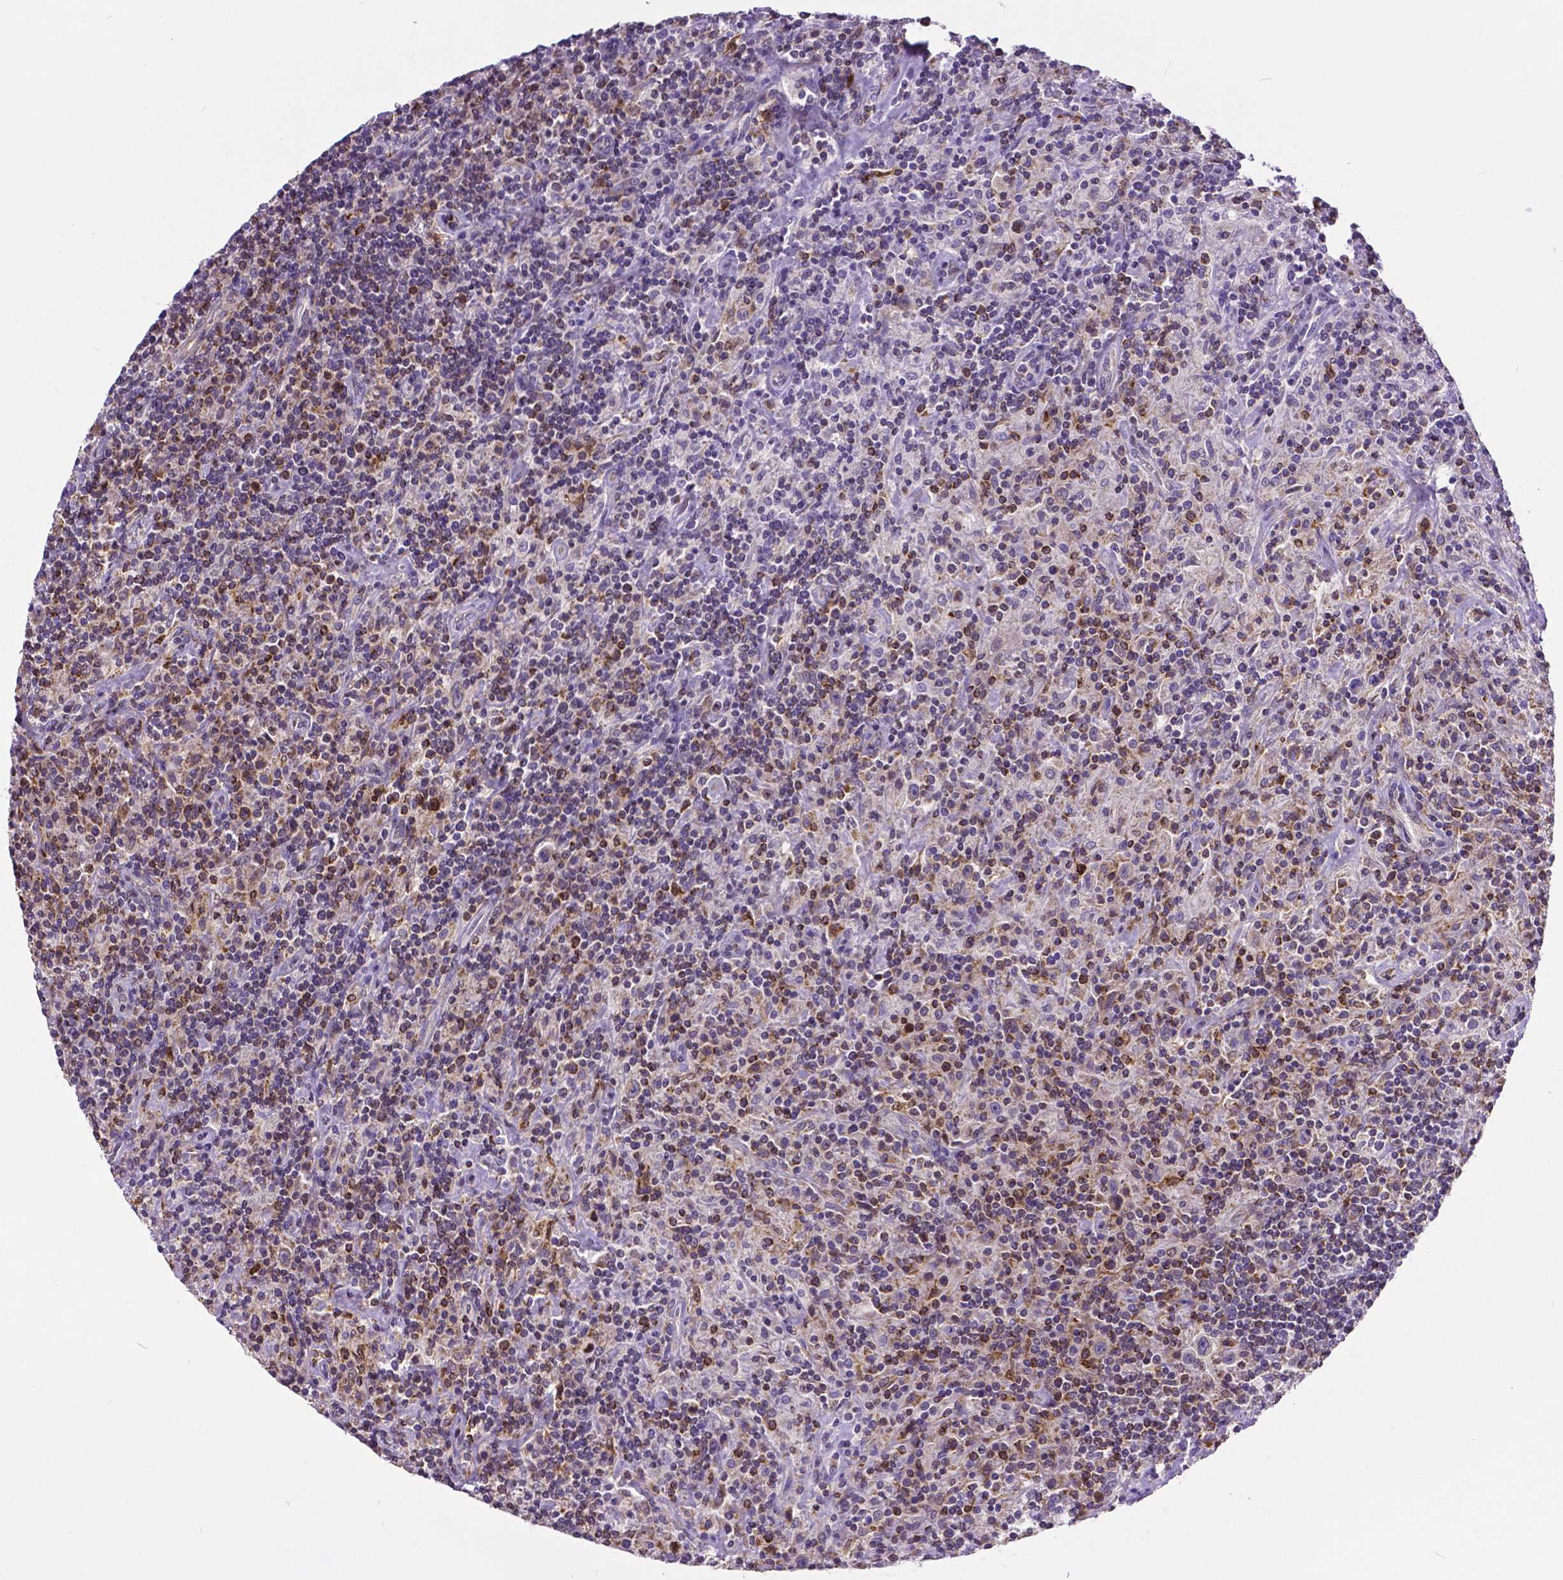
{"staining": {"intensity": "moderate", "quantity": "<25%", "location": "cytoplasmic/membranous"}, "tissue": "lymphoma", "cell_type": "Tumor cells", "image_type": "cancer", "snomed": [{"axis": "morphology", "description": "Hodgkin's disease, NOS"}, {"axis": "topography", "description": "Lymph node"}], "caption": "Moderate cytoplasmic/membranous staining for a protein is present in about <25% of tumor cells of lymphoma using immunohistochemistry (IHC).", "gene": "MCL1", "patient": {"sex": "male", "age": 70}}